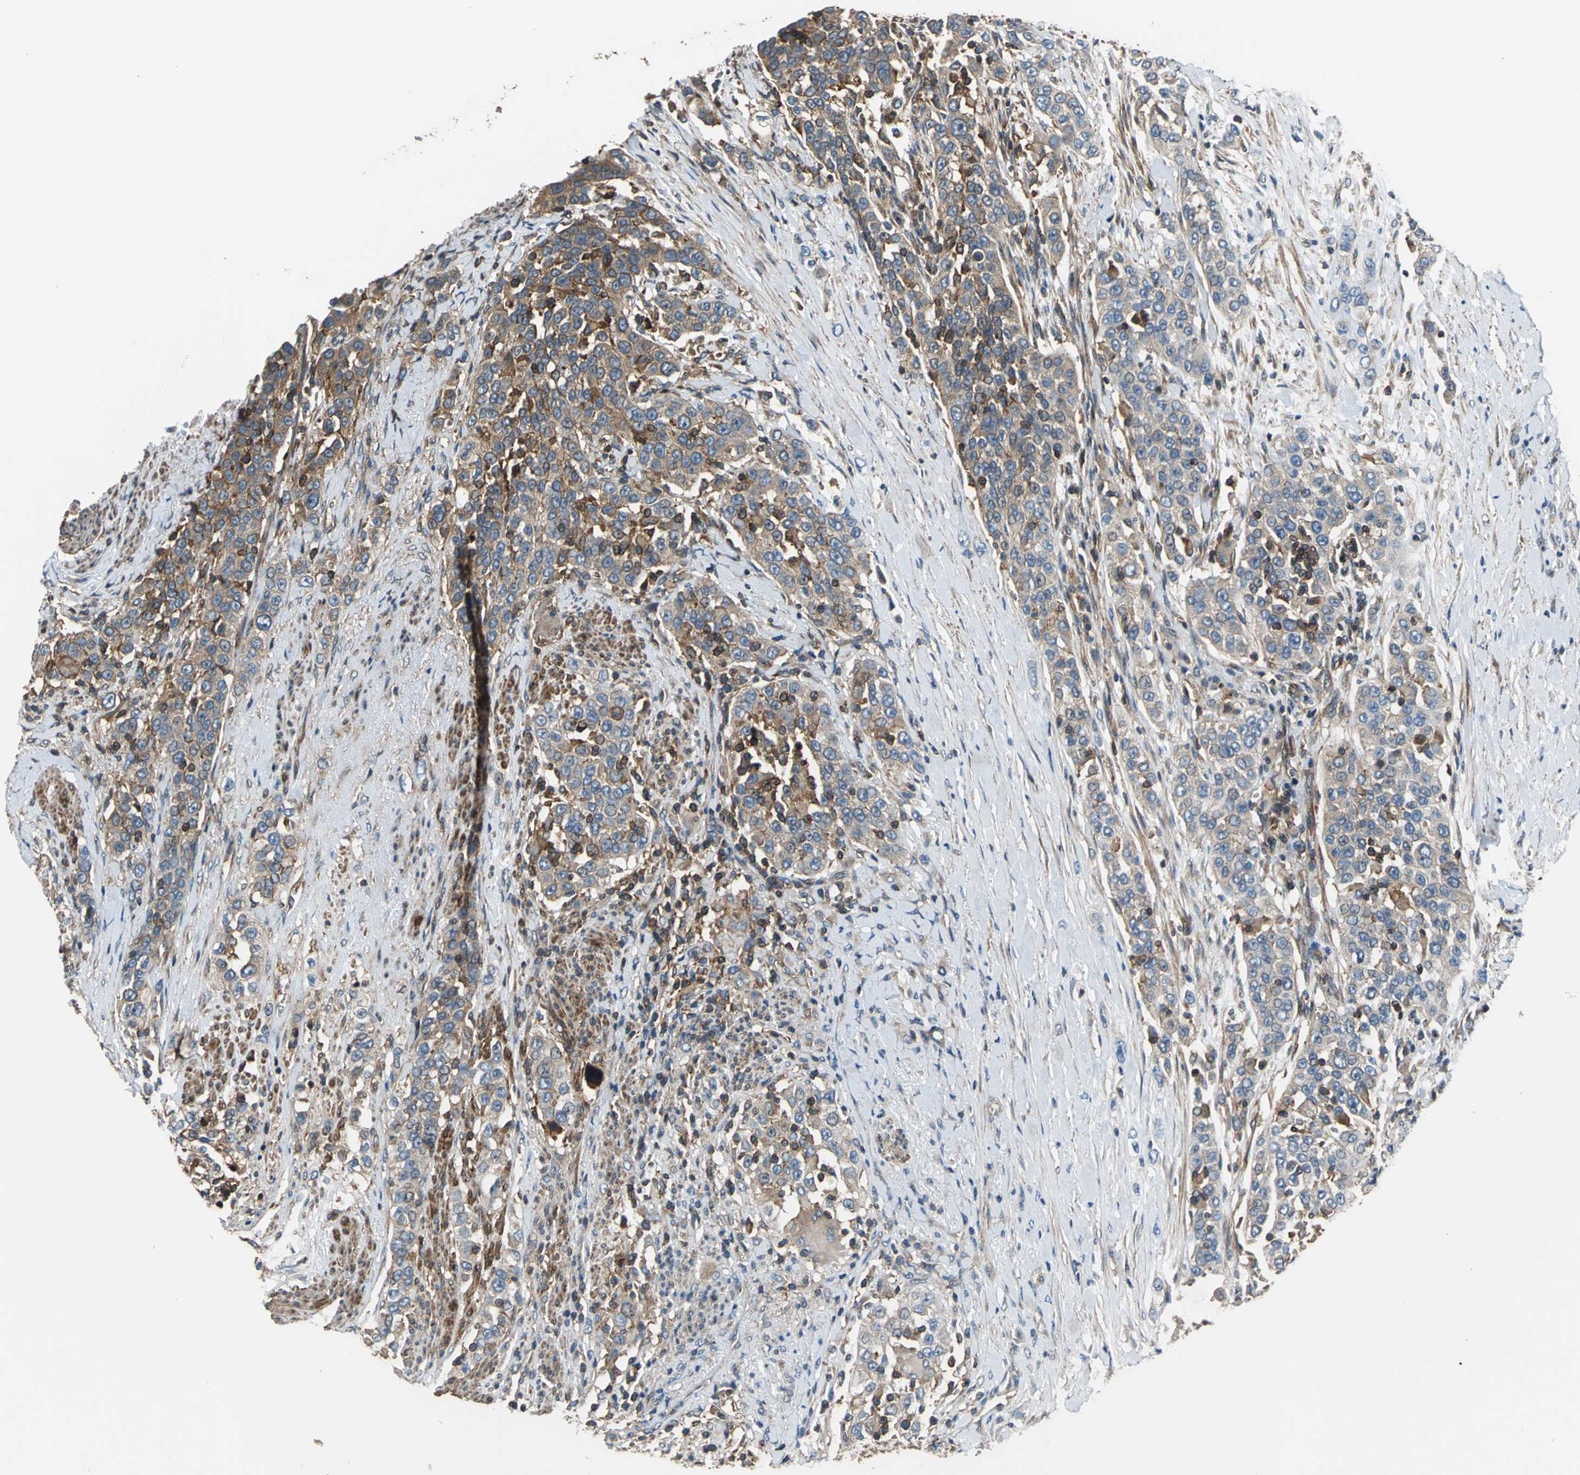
{"staining": {"intensity": "moderate", "quantity": ">75%", "location": "cytoplasmic/membranous"}, "tissue": "urothelial cancer", "cell_type": "Tumor cells", "image_type": "cancer", "snomed": [{"axis": "morphology", "description": "Urothelial carcinoma, High grade"}, {"axis": "topography", "description": "Urinary bladder"}], "caption": "A micrograph showing moderate cytoplasmic/membranous staining in about >75% of tumor cells in urothelial carcinoma (high-grade), as visualized by brown immunohistochemical staining.", "gene": "PARVA", "patient": {"sex": "female", "age": 80}}